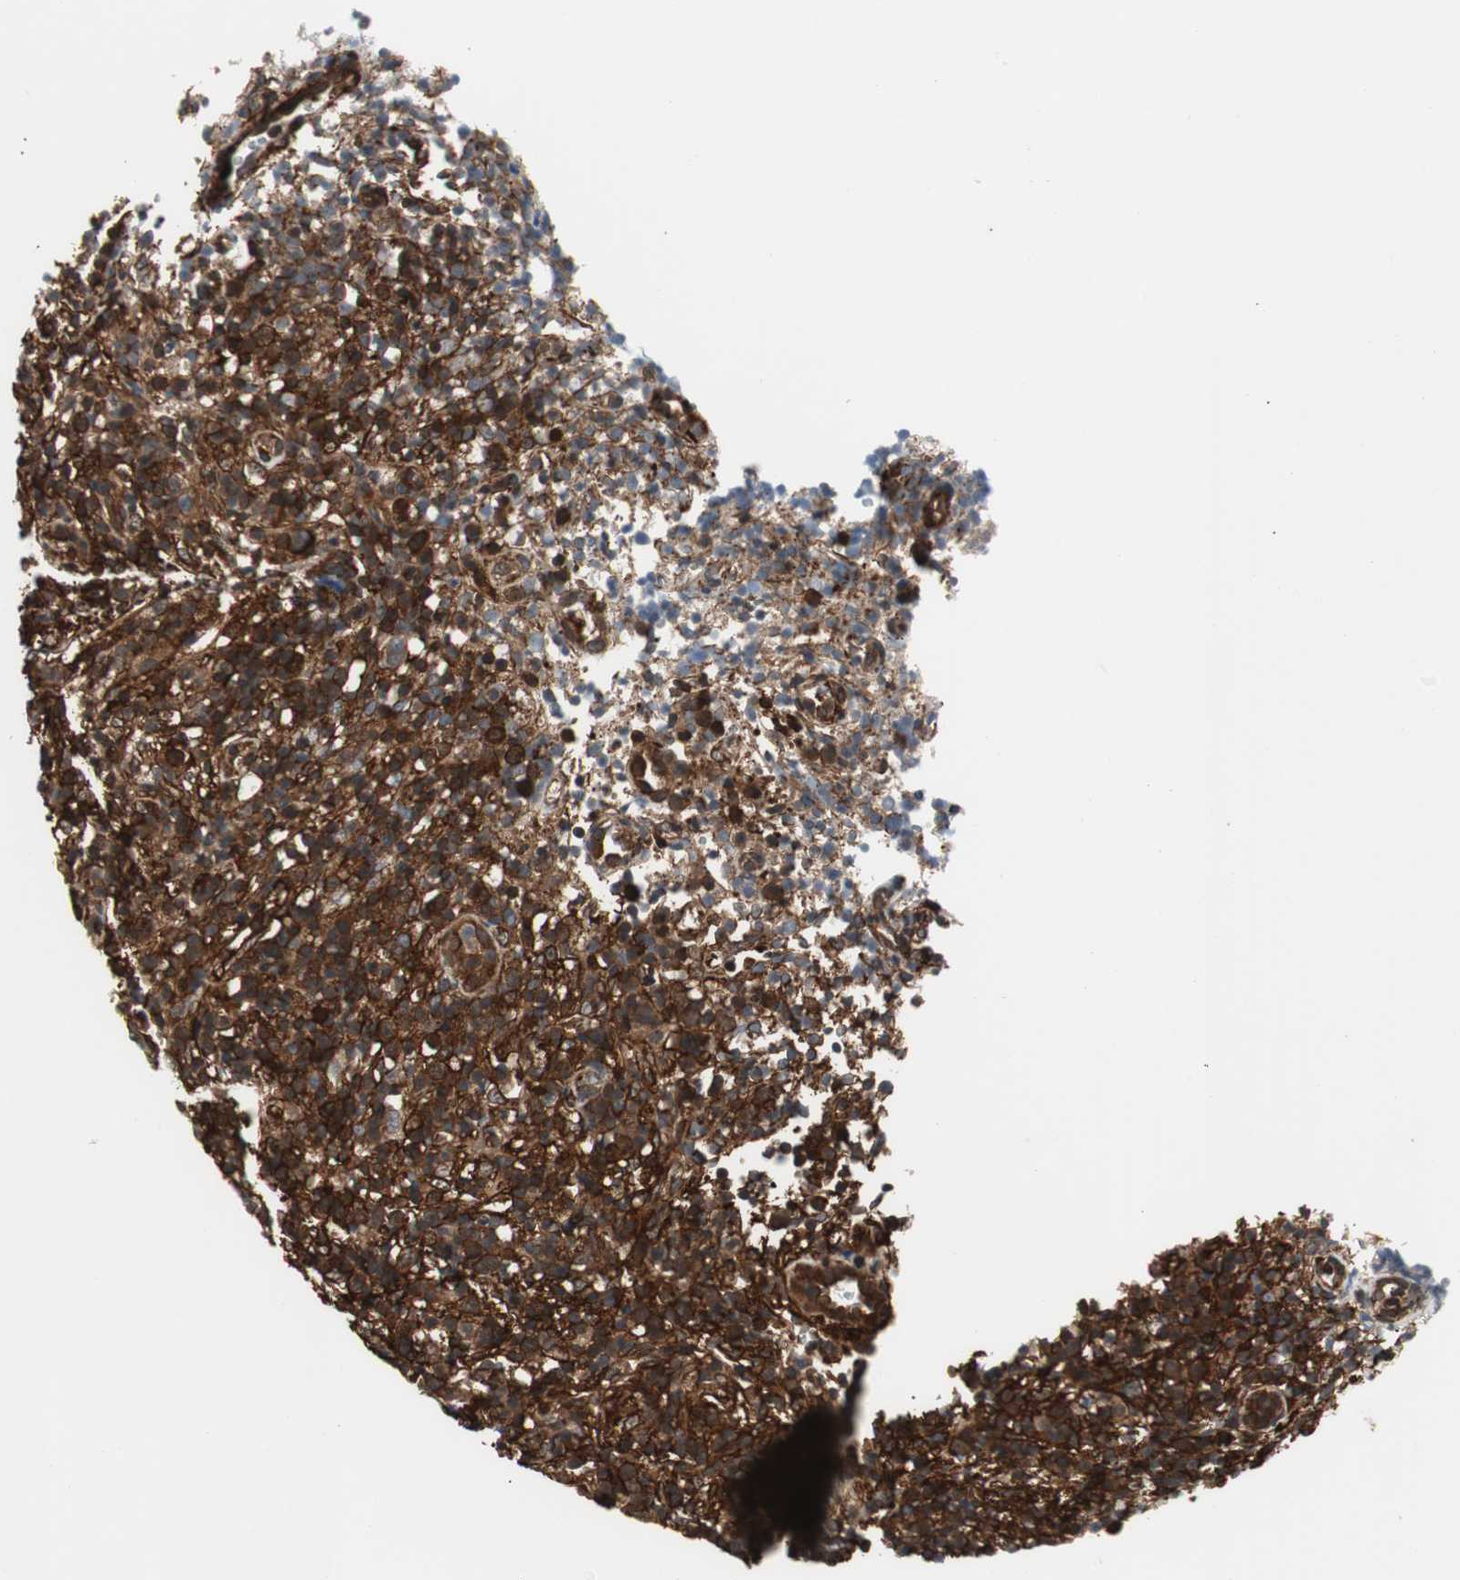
{"staining": {"intensity": "strong", "quantity": ">75%", "location": "cytoplasmic/membranous"}, "tissue": "lymphoma", "cell_type": "Tumor cells", "image_type": "cancer", "snomed": [{"axis": "morphology", "description": "Malignant lymphoma, non-Hodgkin's type, High grade"}, {"axis": "topography", "description": "Lymph node"}], "caption": "Brown immunohistochemical staining in lymphoma shows strong cytoplasmic/membranous expression in about >75% of tumor cells. The staining was performed using DAB, with brown indicating positive protein expression. Nuclei are stained blue with hematoxylin.", "gene": "PTPN11", "patient": {"sex": "female", "age": 76}}